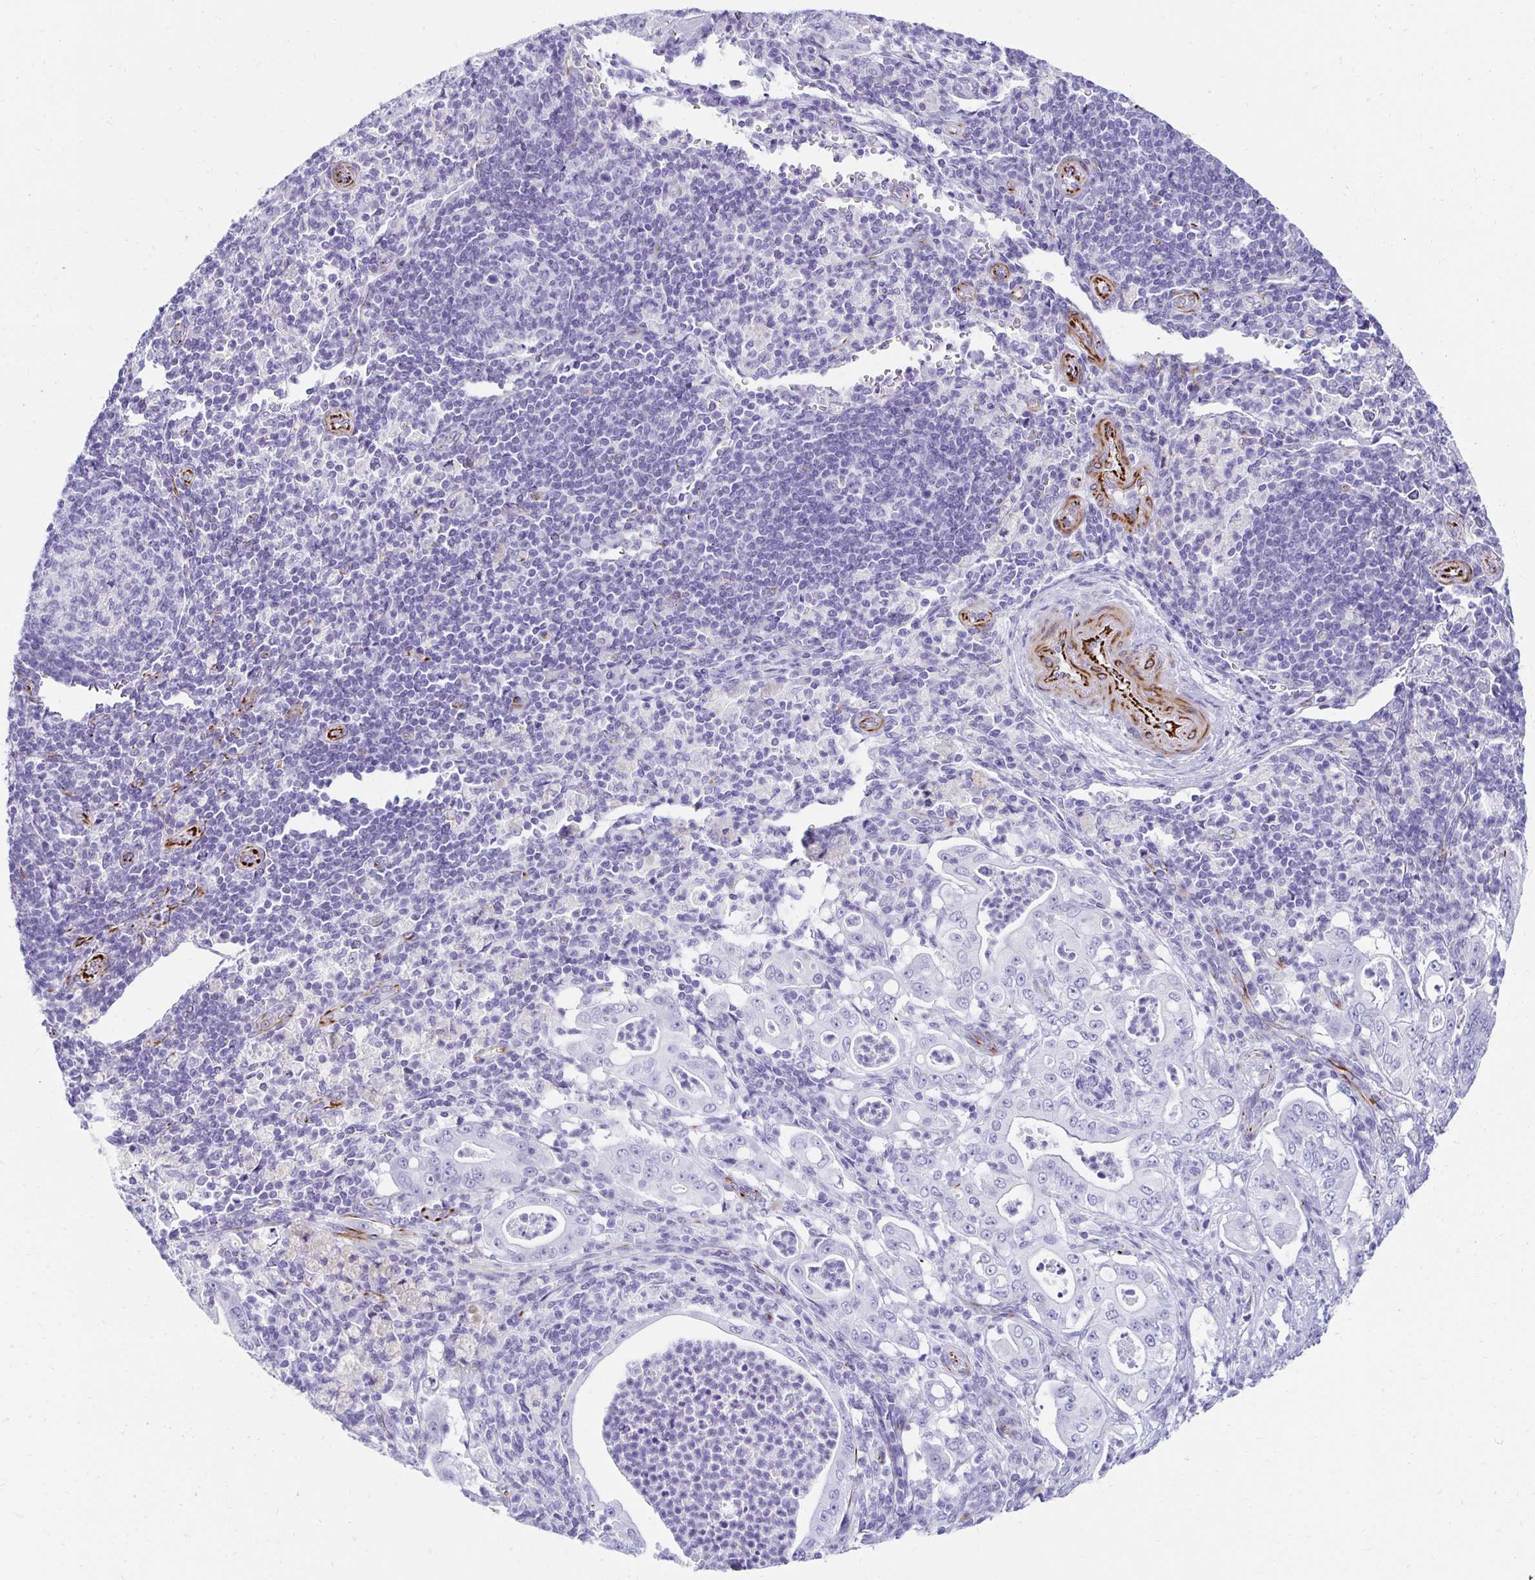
{"staining": {"intensity": "negative", "quantity": "none", "location": "none"}, "tissue": "pancreatic cancer", "cell_type": "Tumor cells", "image_type": "cancer", "snomed": [{"axis": "morphology", "description": "Adenocarcinoma, NOS"}, {"axis": "topography", "description": "Pancreas"}], "caption": "The photomicrograph demonstrates no significant expression in tumor cells of pancreatic cancer.", "gene": "TMEM54", "patient": {"sex": "male", "age": 71}}